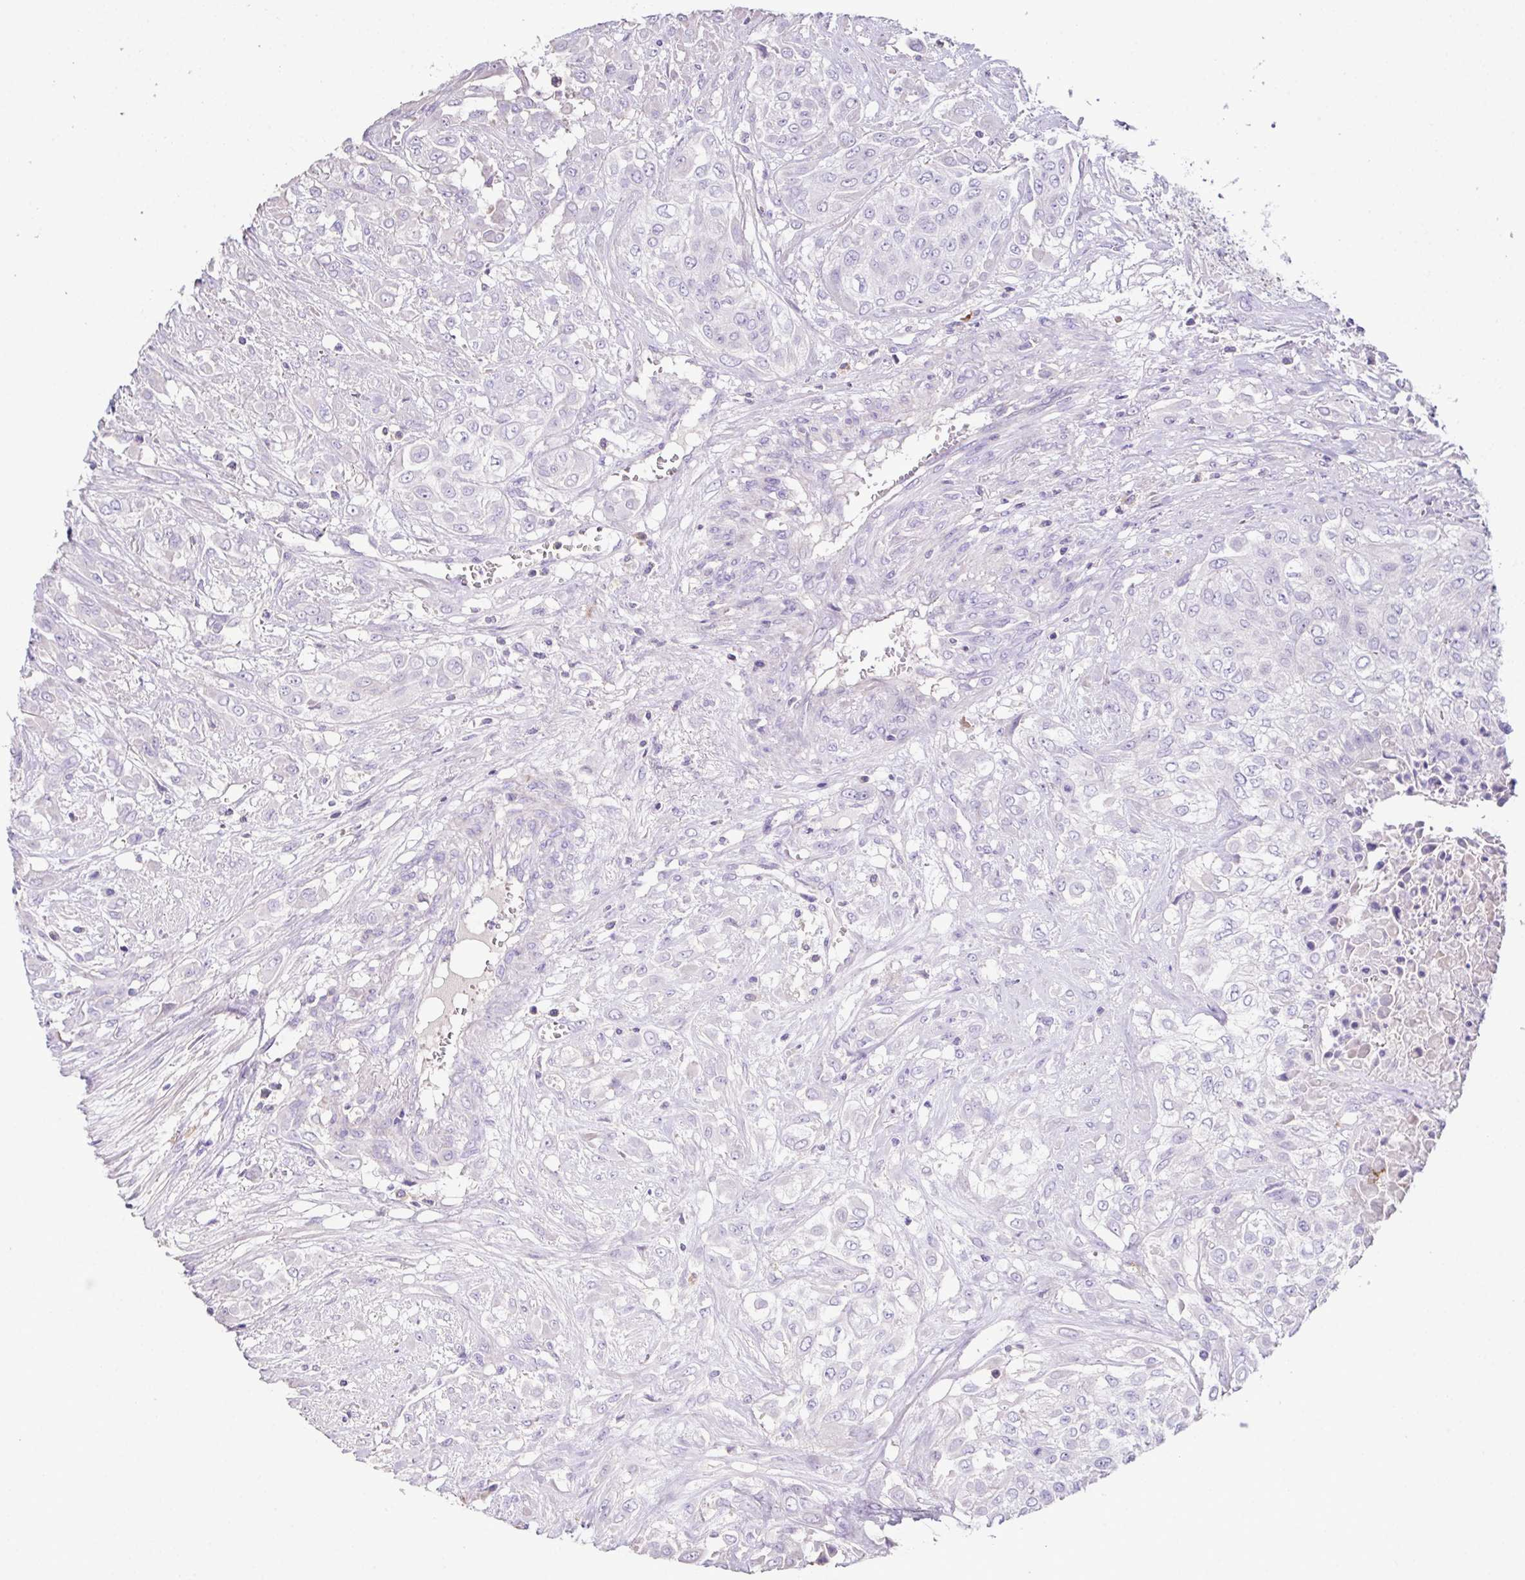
{"staining": {"intensity": "negative", "quantity": "none", "location": "none"}, "tissue": "urothelial cancer", "cell_type": "Tumor cells", "image_type": "cancer", "snomed": [{"axis": "morphology", "description": "Urothelial carcinoma, High grade"}, {"axis": "topography", "description": "Urinary bladder"}], "caption": "Urothelial cancer was stained to show a protein in brown. There is no significant staining in tumor cells. (DAB (3,3'-diaminobenzidine) immunohistochemistry (IHC) visualized using brightfield microscopy, high magnification).", "gene": "MARCO", "patient": {"sex": "male", "age": 57}}